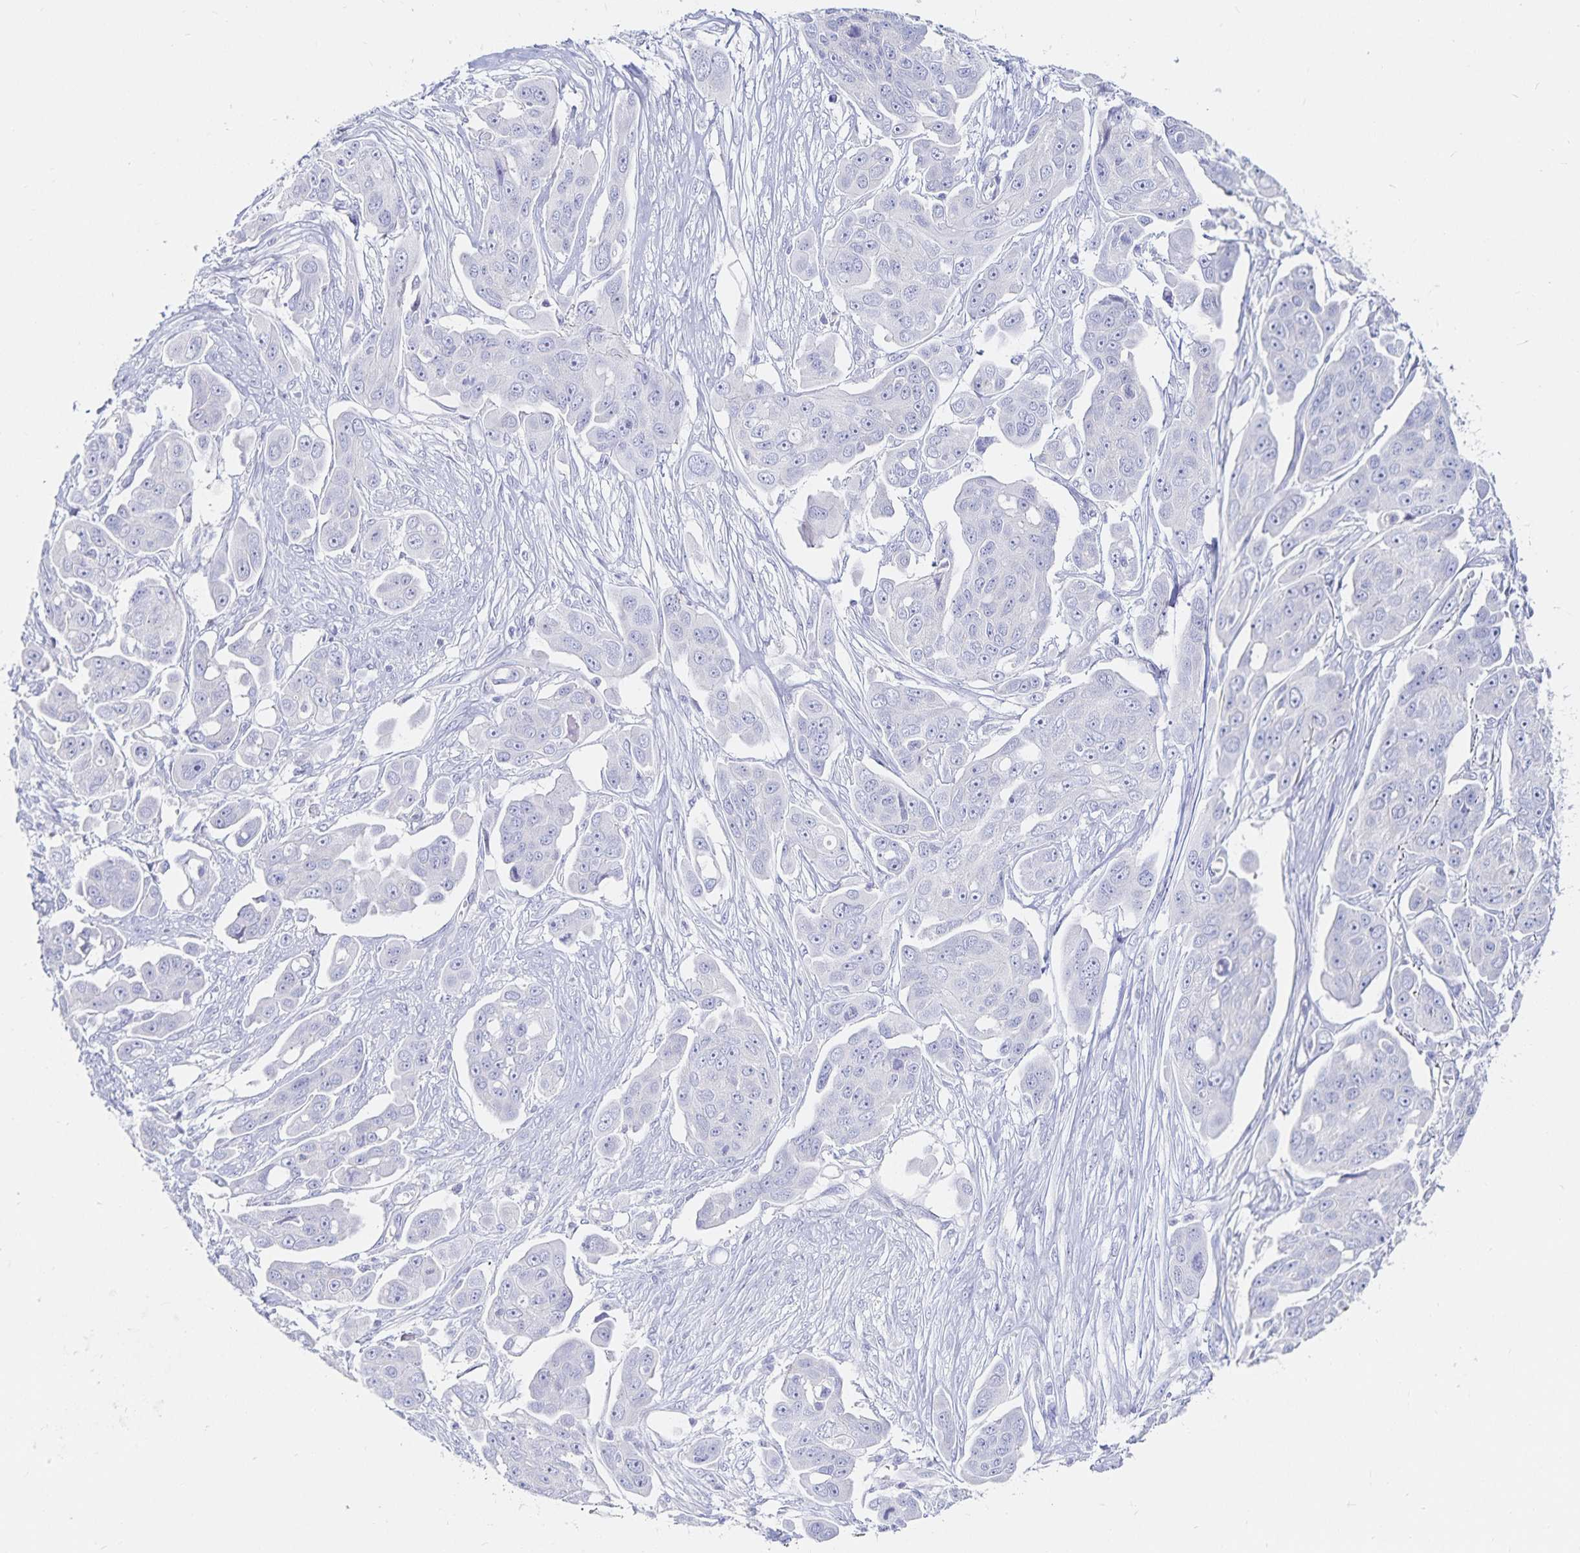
{"staining": {"intensity": "negative", "quantity": "none", "location": "none"}, "tissue": "ovarian cancer", "cell_type": "Tumor cells", "image_type": "cancer", "snomed": [{"axis": "morphology", "description": "Carcinoma, endometroid"}, {"axis": "topography", "description": "Ovary"}], "caption": "The immunohistochemistry histopathology image has no significant positivity in tumor cells of ovarian endometroid carcinoma tissue. (DAB (3,3'-diaminobenzidine) immunohistochemistry (IHC), high magnification).", "gene": "TNIP1", "patient": {"sex": "female", "age": 70}}